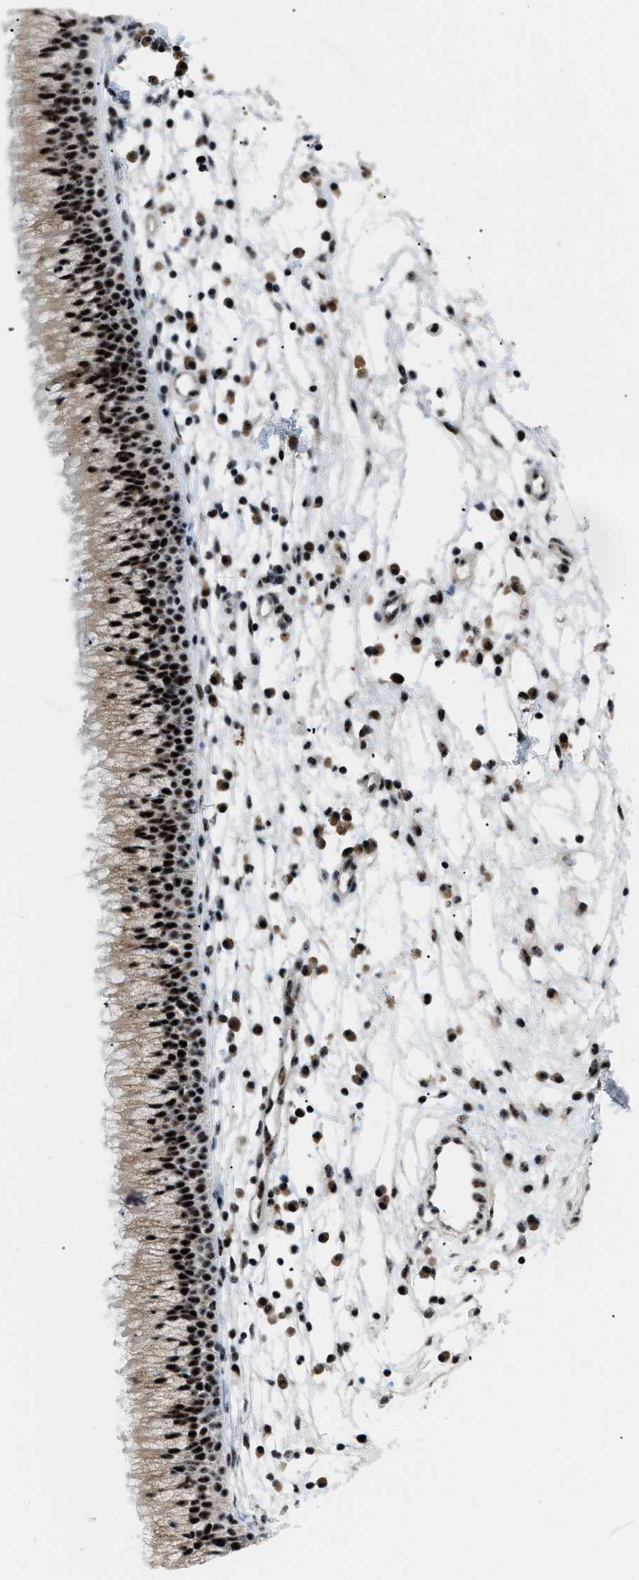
{"staining": {"intensity": "strong", "quantity": ">75%", "location": "nuclear"}, "tissue": "nasopharynx", "cell_type": "Respiratory epithelial cells", "image_type": "normal", "snomed": [{"axis": "morphology", "description": "Normal tissue, NOS"}, {"axis": "topography", "description": "Nasopharynx"}], "caption": "Benign nasopharynx demonstrates strong nuclear positivity in about >75% of respiratory epithelial cells, visualized by immunohistochemistry.", "gene": "CDR2", "patient": {"sex": "male", "age": 21}}